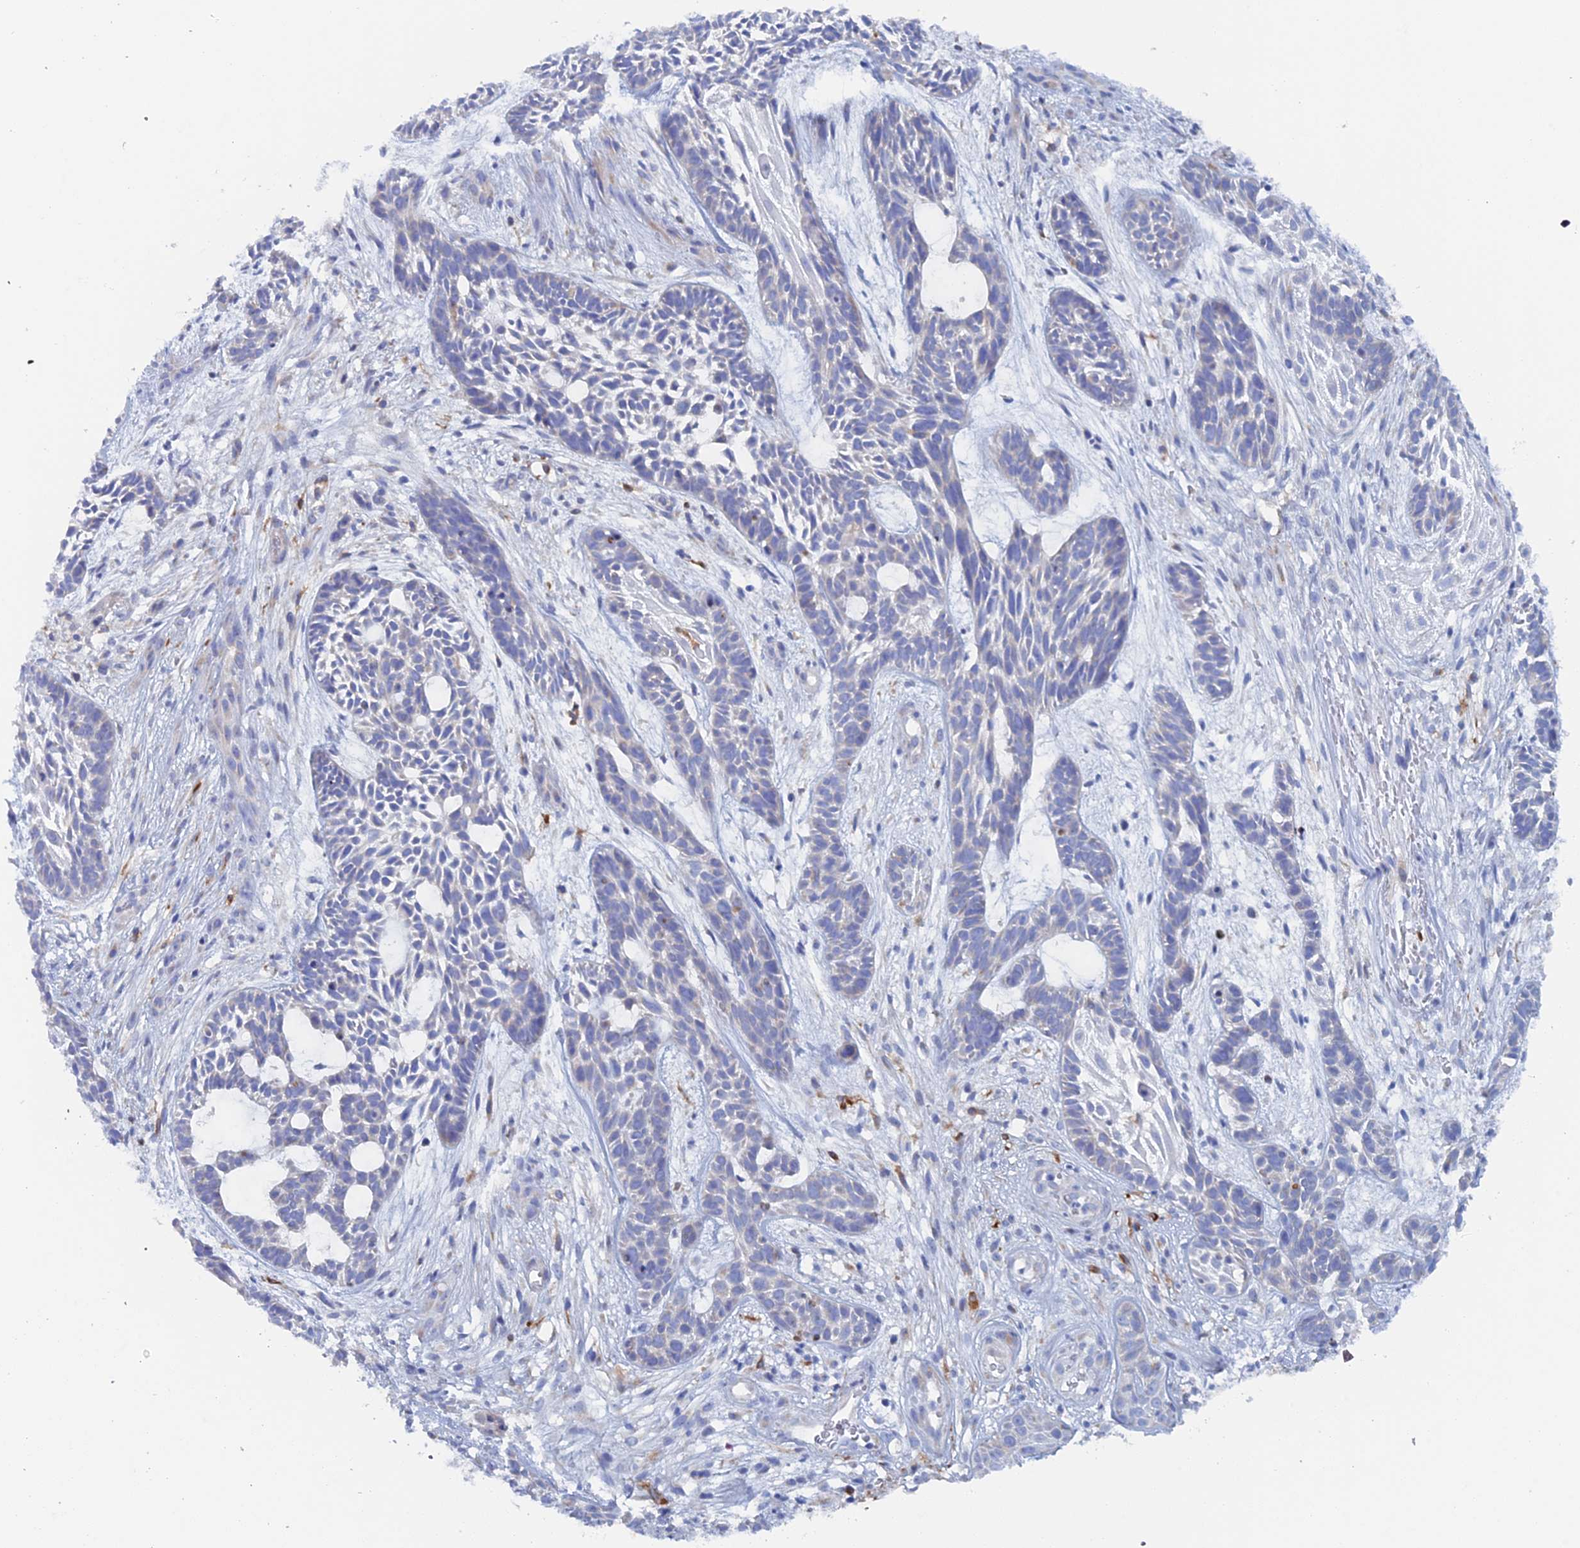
{"staining": {"intensity": "negative", "quantity": "none", "location": "none"}, "tissue": "skin cancer", "cell_type": "Tumor cells", "image_type": "cancer", "snomed": [{"axis": "morphology", "description": "Basal cell carcinoma"}, {"axis": "topography", "description": "Skin"}], "caption": "There is no significant staining in tumor cells of skin basal cell carcinoma.", "gene": "COG7", "patient": {"sex": "male", "age": 89}}